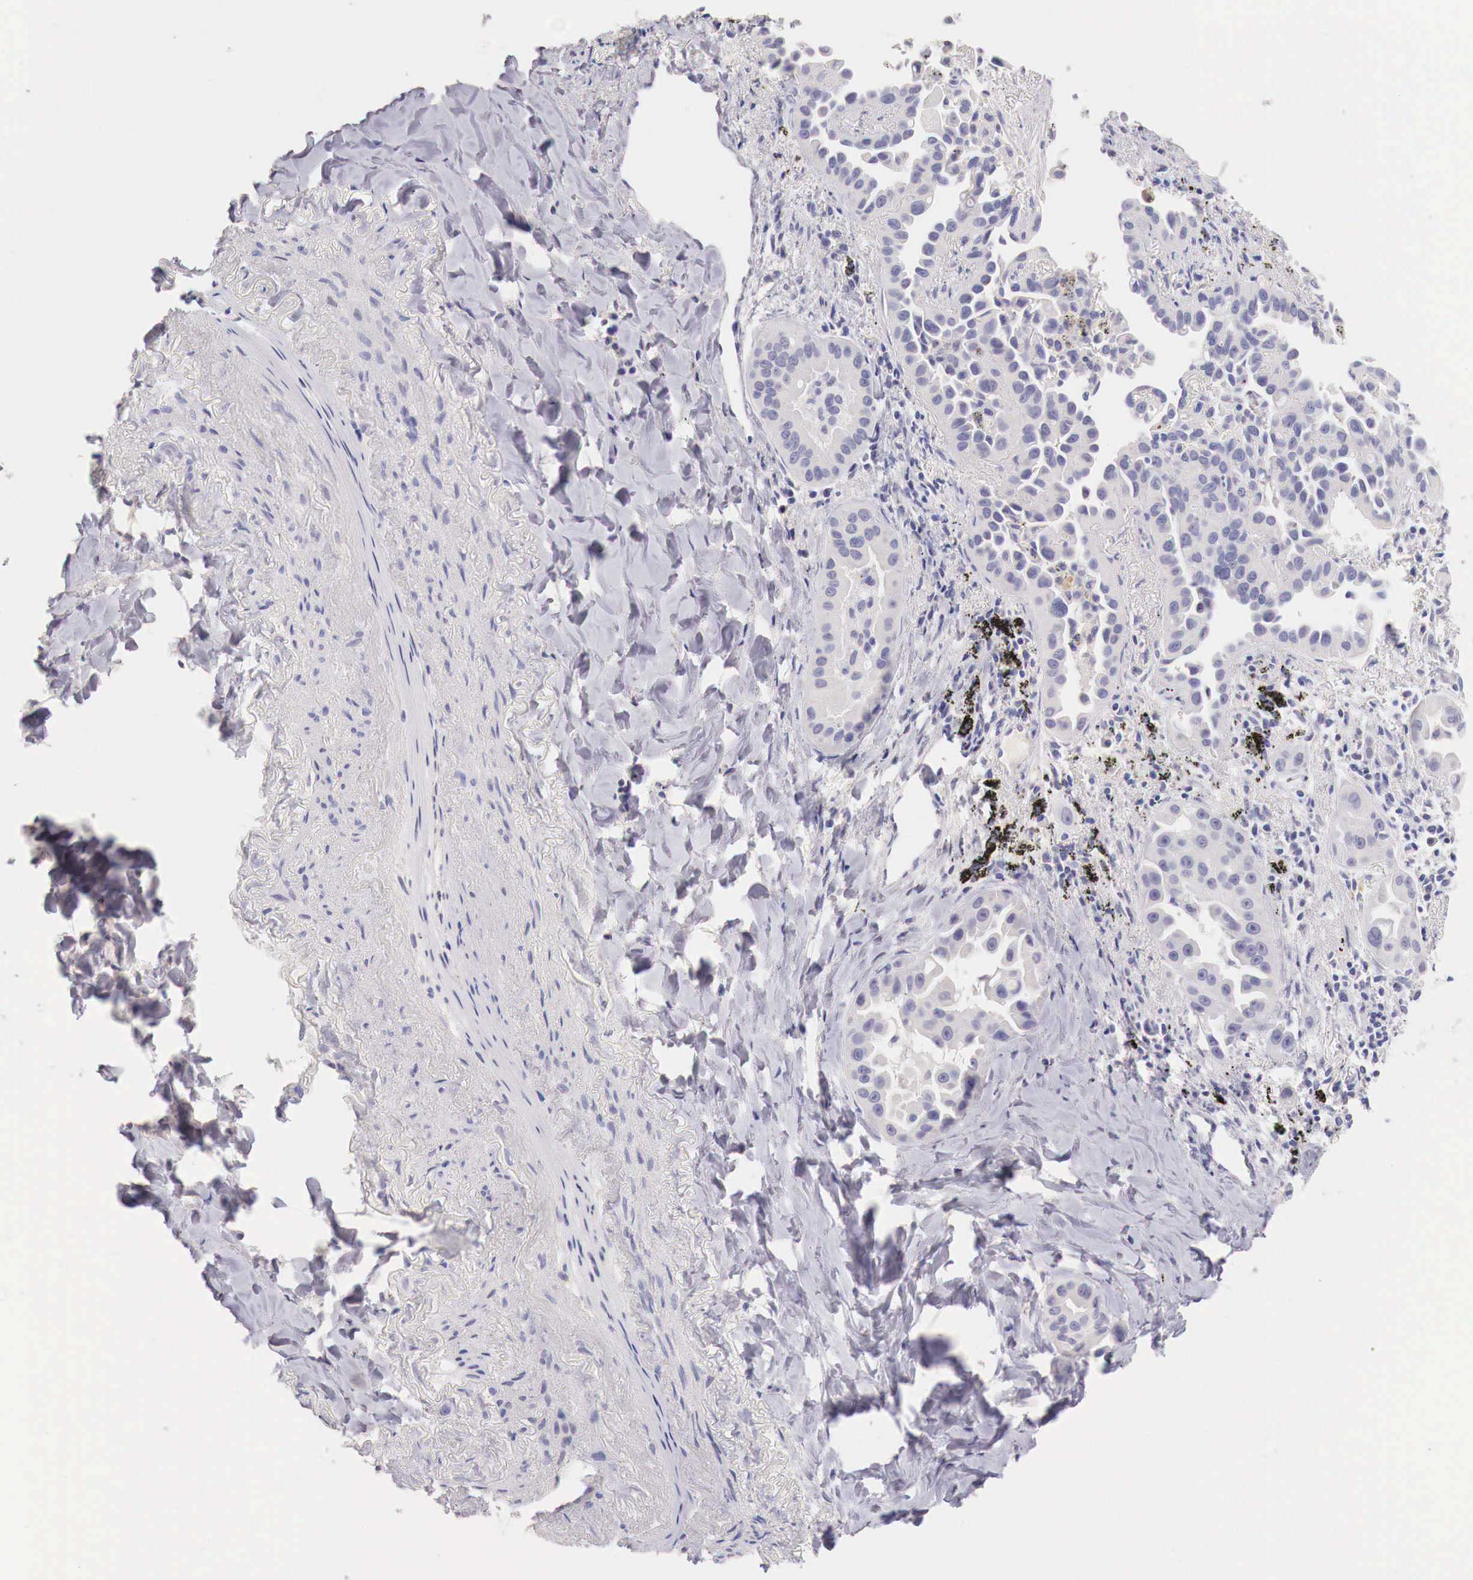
{"staining": {"intensity": "negative", "quantity": "none", "location": "none"}, "tissue": "lung cancer", "cell_type": "Tumor cells", "image_type": "cancer", "snomed": [{"axis": "morphology", "description": "Adenocarcinoma, NOS"}, {"axis": "topography", "description": "Lung"}], "caption": "The micrograph shows no staining of tumor cells in adenocarcinoma (lung). The staining was performed using DAB to visualize the protein expression in brown, while the nuclei were stained in blue with hematoxylin (Magnification: 20x).", "gene": "ITIH6", "patient": {"sex": "male", "age": 68}}